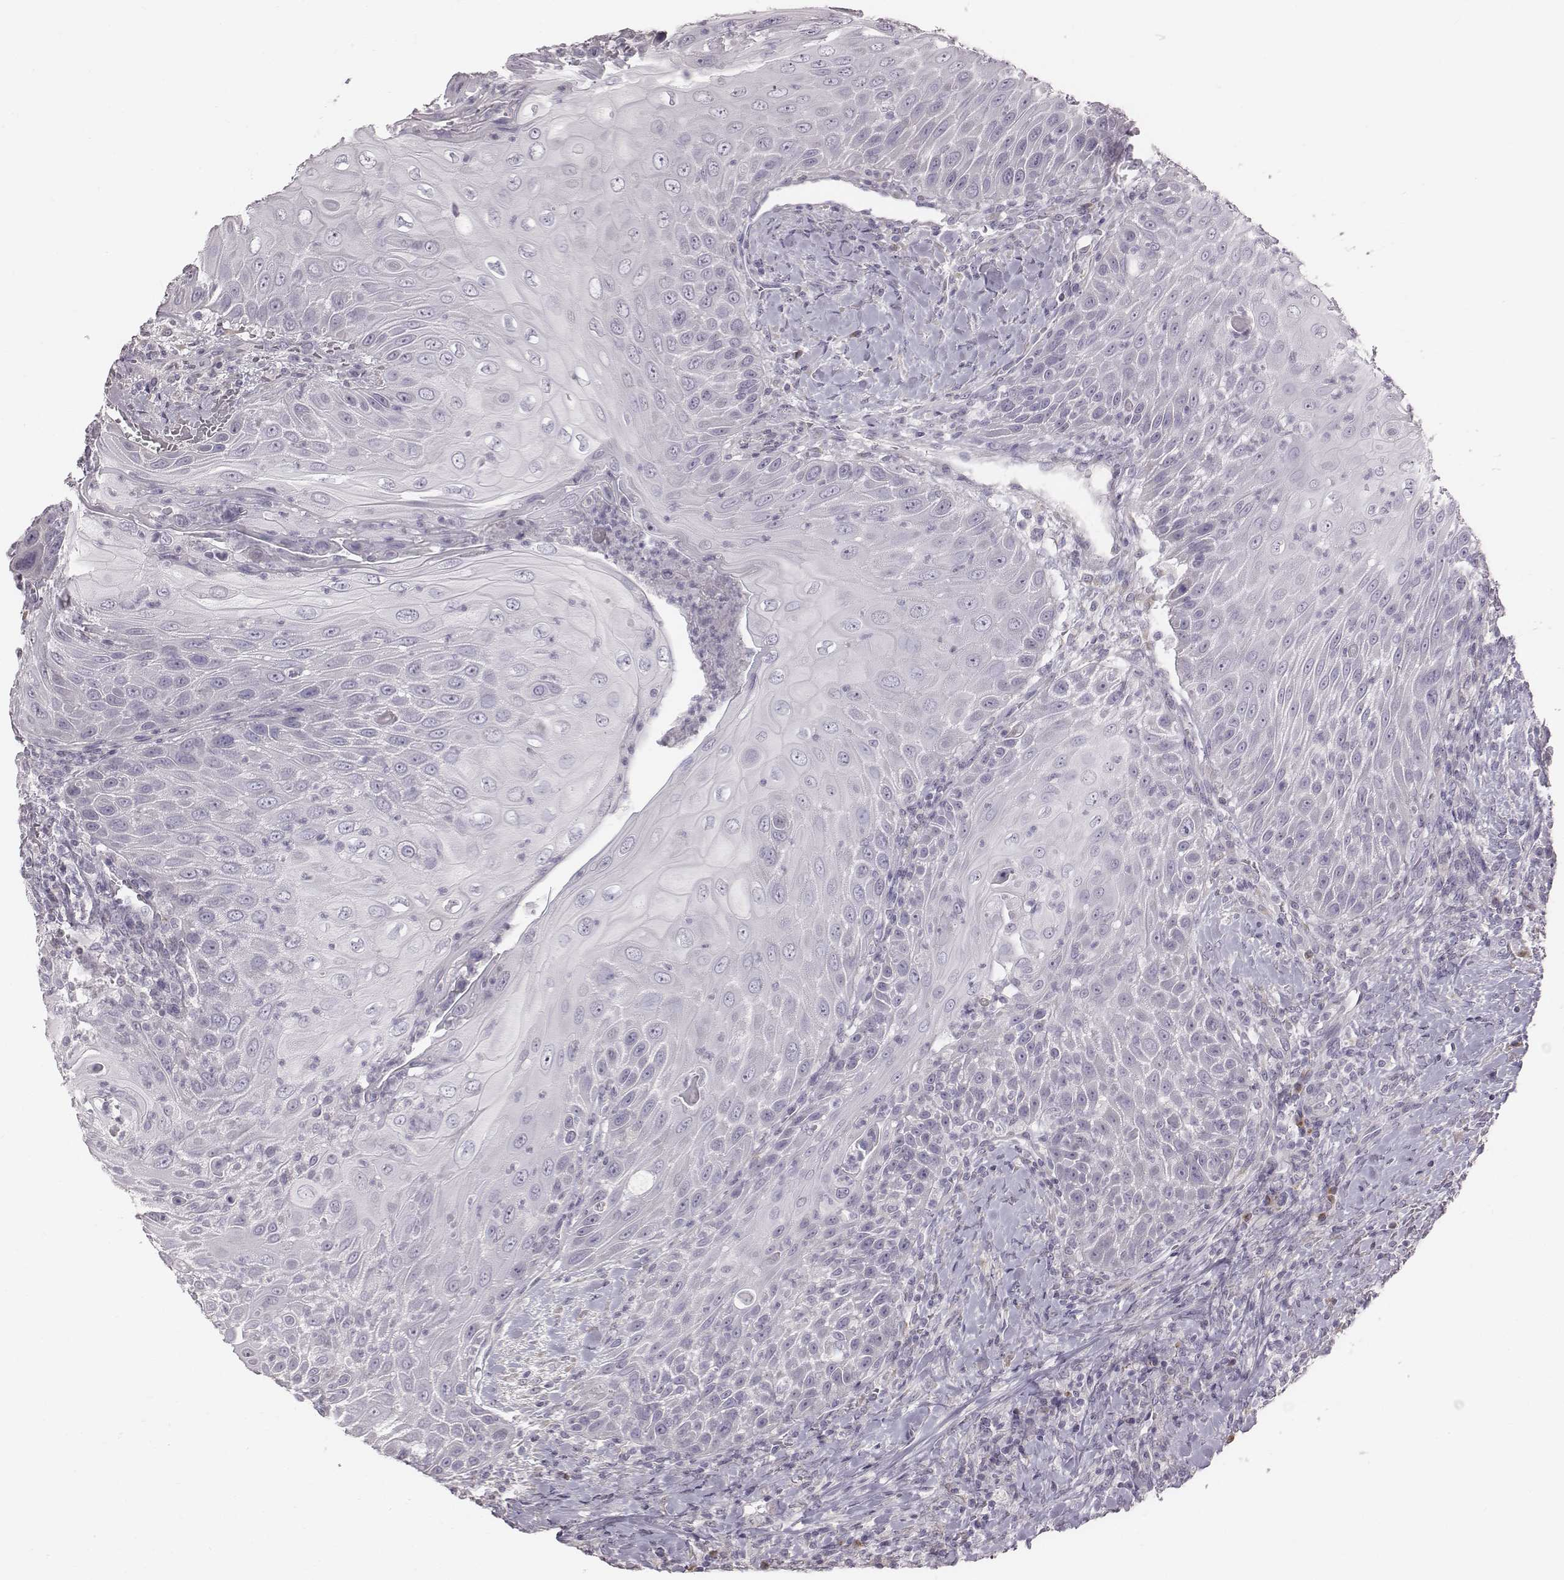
{"staining": {"intensity": "negative", "quantity": "none", "location": "none"}, "tissue": "head and neck cancer", "cell_type": "Tumor cells", "image_type": "cancer", "snomed": [{"axis": "morphology", "description": "Squamous cell carcinoma, NOS"}, {"axis": "topography", "description": "Head-Neck"}], "caption": "IHC image of head and neck cancer (squamous cell carcinoma) stained for a protein (brown), which shows no expression in tumor cells.", "gene": "C6orf58", "patient": {"sex": "male", "age": 69}}